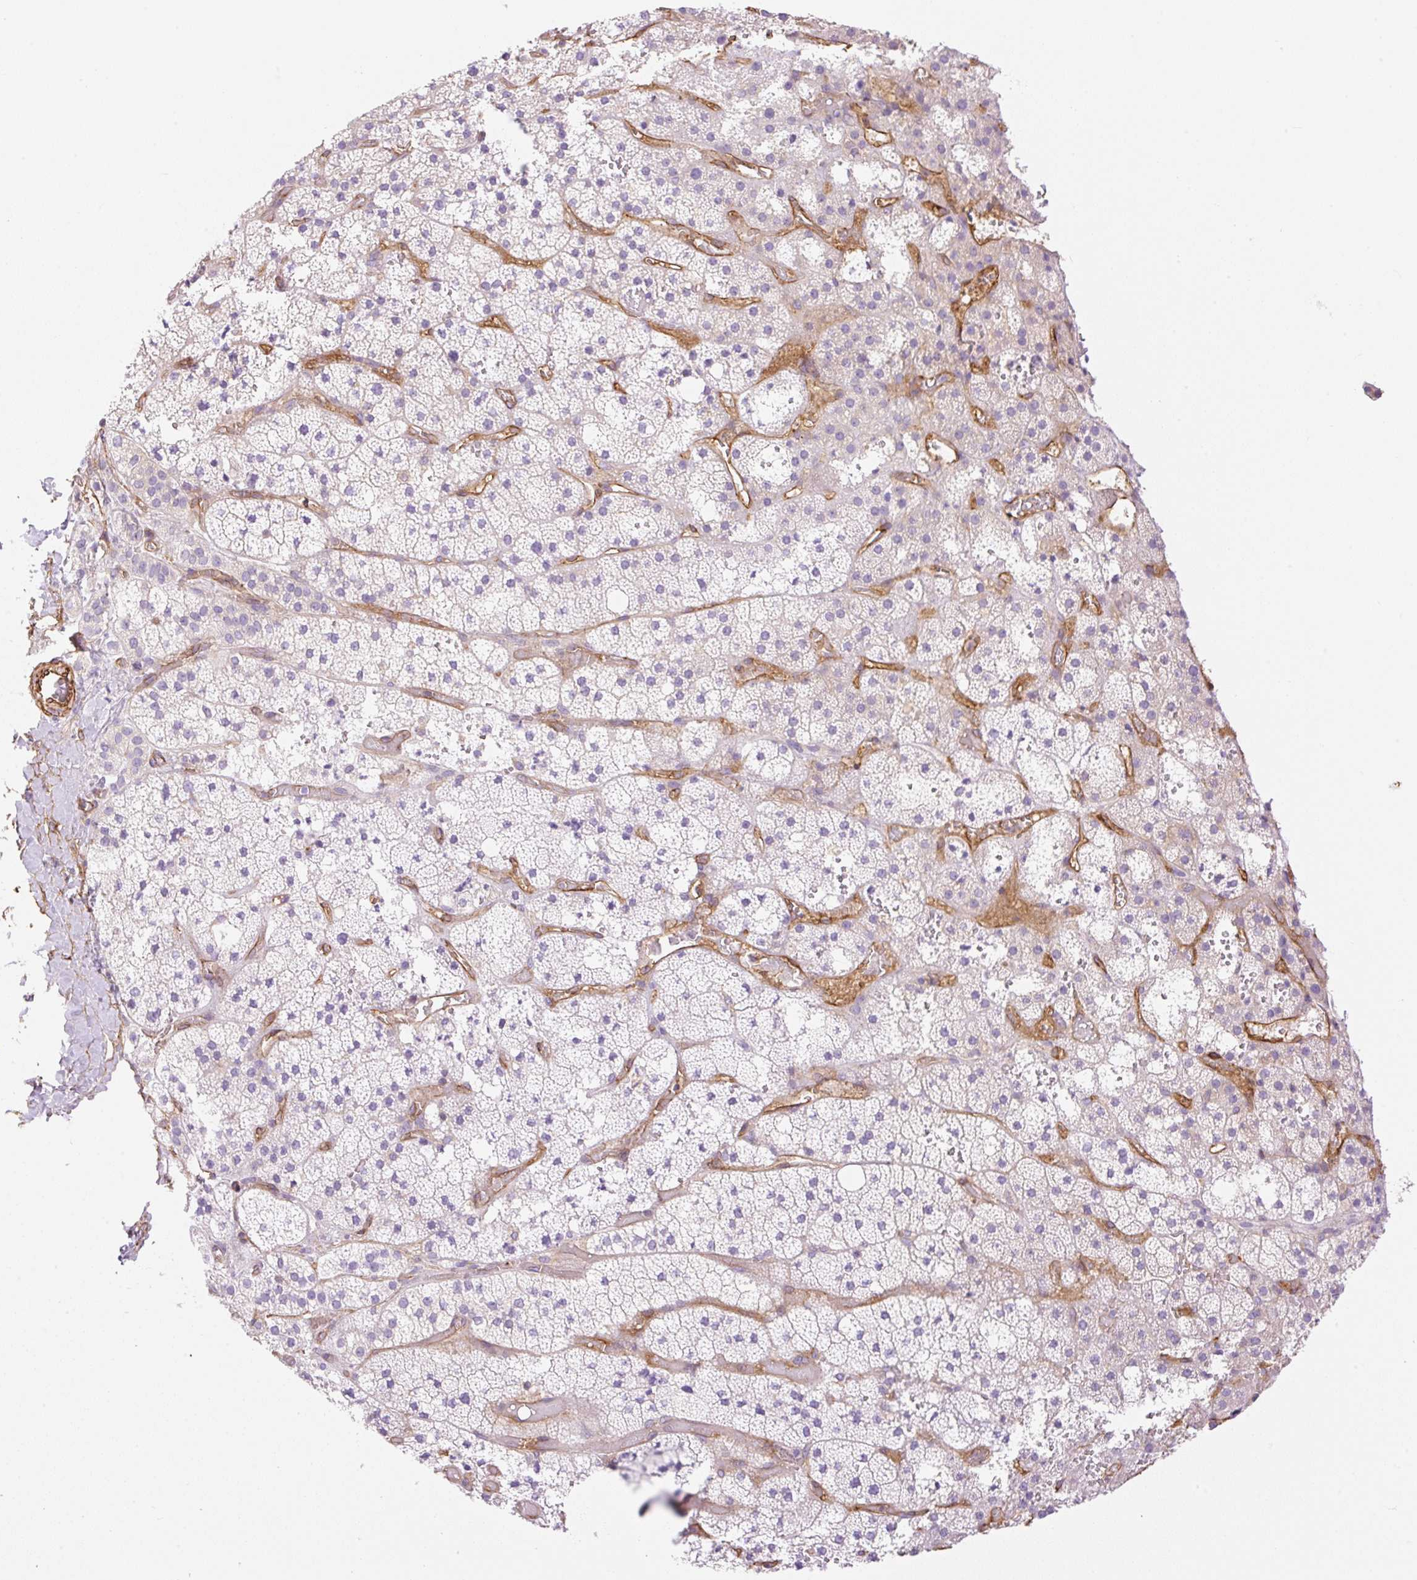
{"staining": {"intensity": "negative", "quantity": "none", "location": "none"}, "tissue": "adrenal gland", "cell_type": "Glandular cells", "image_type": "normal", "snomed": [{"axis": "morphology", "description": "Normal tissue, NOS"}, {"axis": "topography", "description": "Adrenal gland"}], "caption": "IHC of benign adrenal gland exhibits no positivity in glandular cells. (IHC, brightfield microscopy, high magnification).", "gene": "EHD1", "patient": {"sex": "male", "age": 53}}